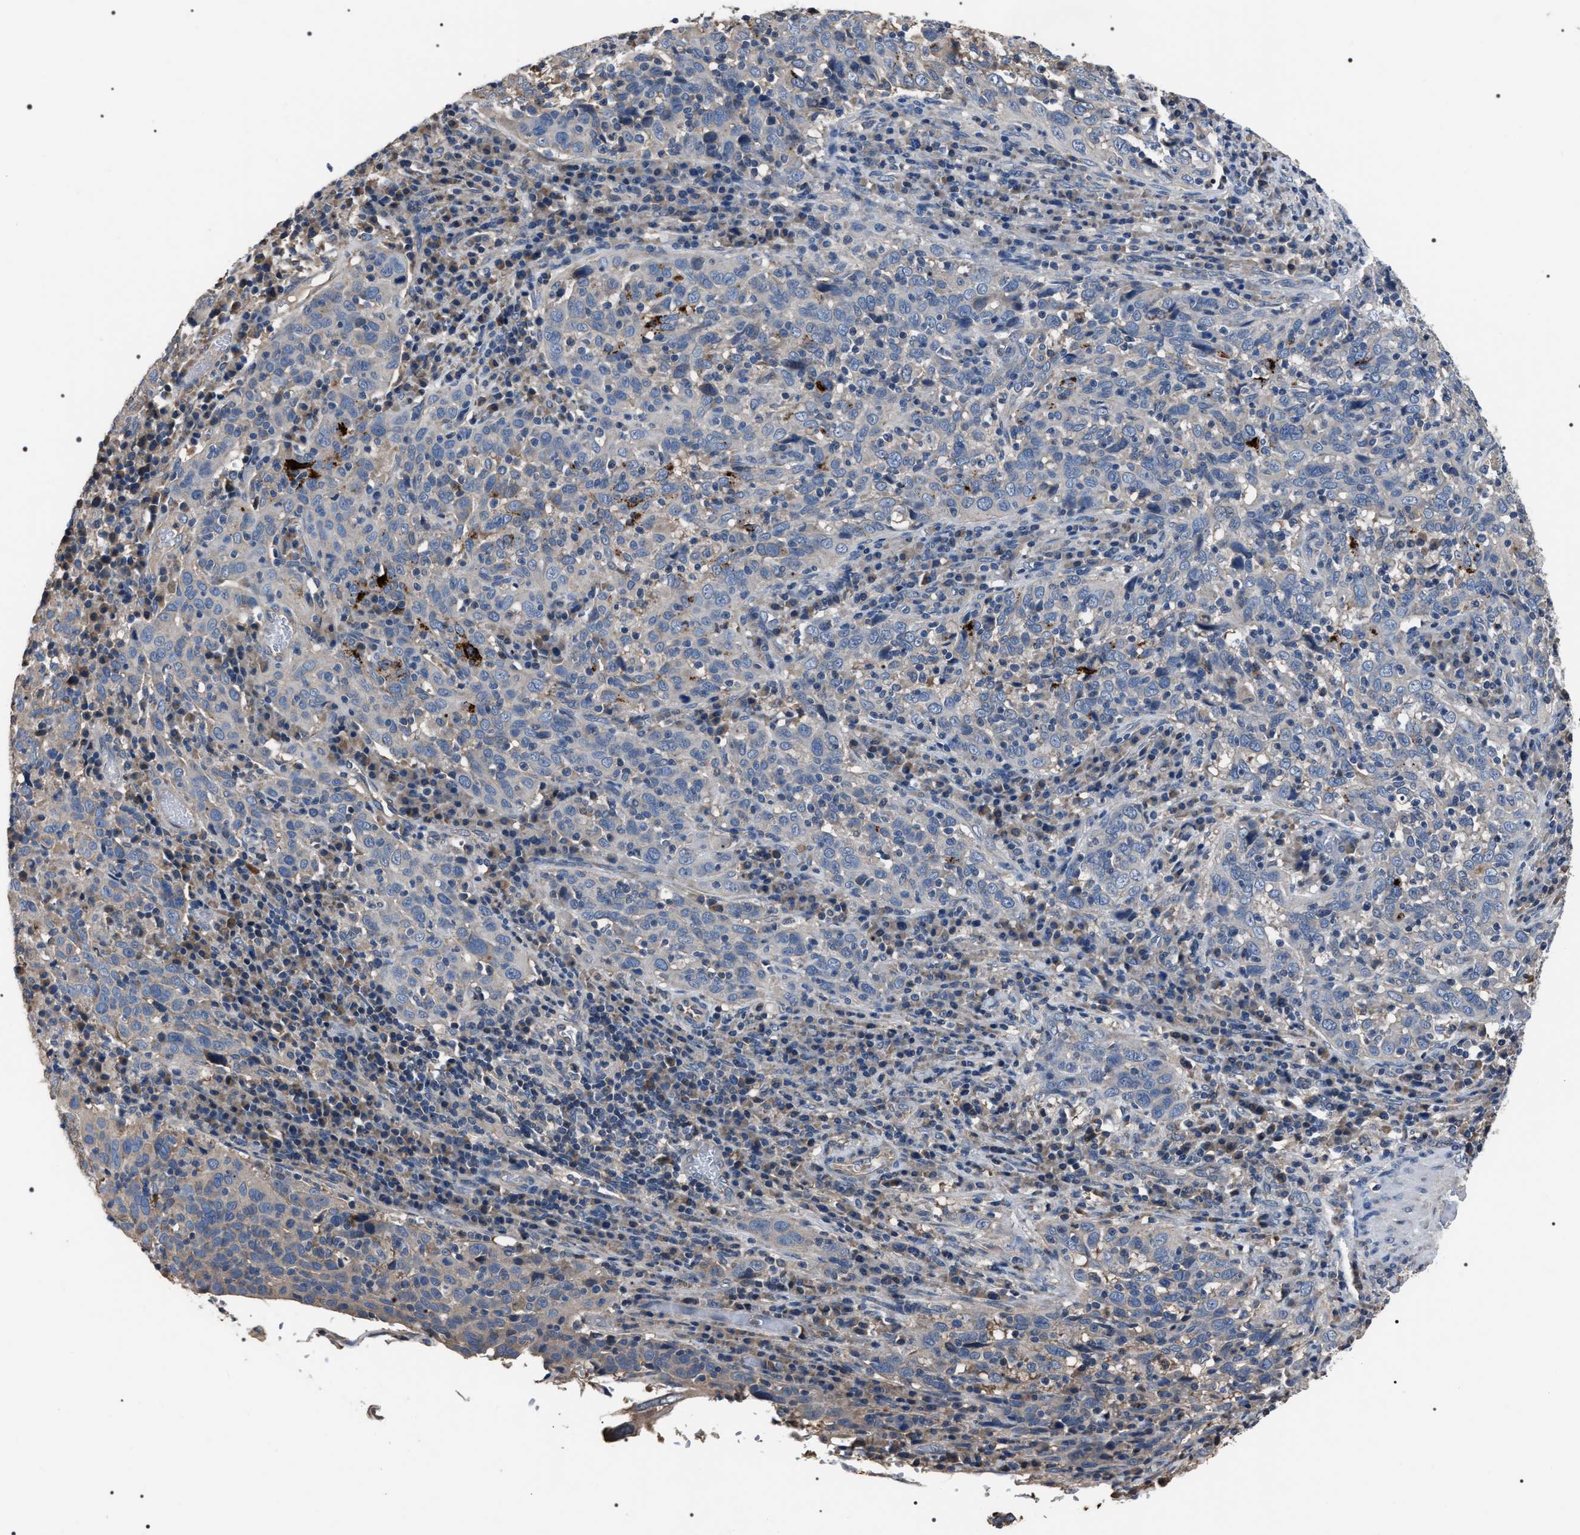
{"staining": {"intensity": "negative", "quantity": "none", "location": "none"}, "tissue": "cervical cancer", "cell_type": "Tumor cells", "image_type": "cancer", "snomed": [{"axis": "morphology", "description": "Squamous cell carcinoma, NOS"}, {"axis": "topography", "description": "Cervix"}], "caption": "An immunohistochemistry histopathology image of squamous cell carcinoma (cervical) is shown. There is no staining in tumor cells of squamous cell carcinoma (cervical). (Brightfield microscopy of DAB (3,3'-diaminobenzidine) immunohistochemistry at high magnification).", "gene": "TRIM54", "patient": {"sex": "female", "age": 46}}